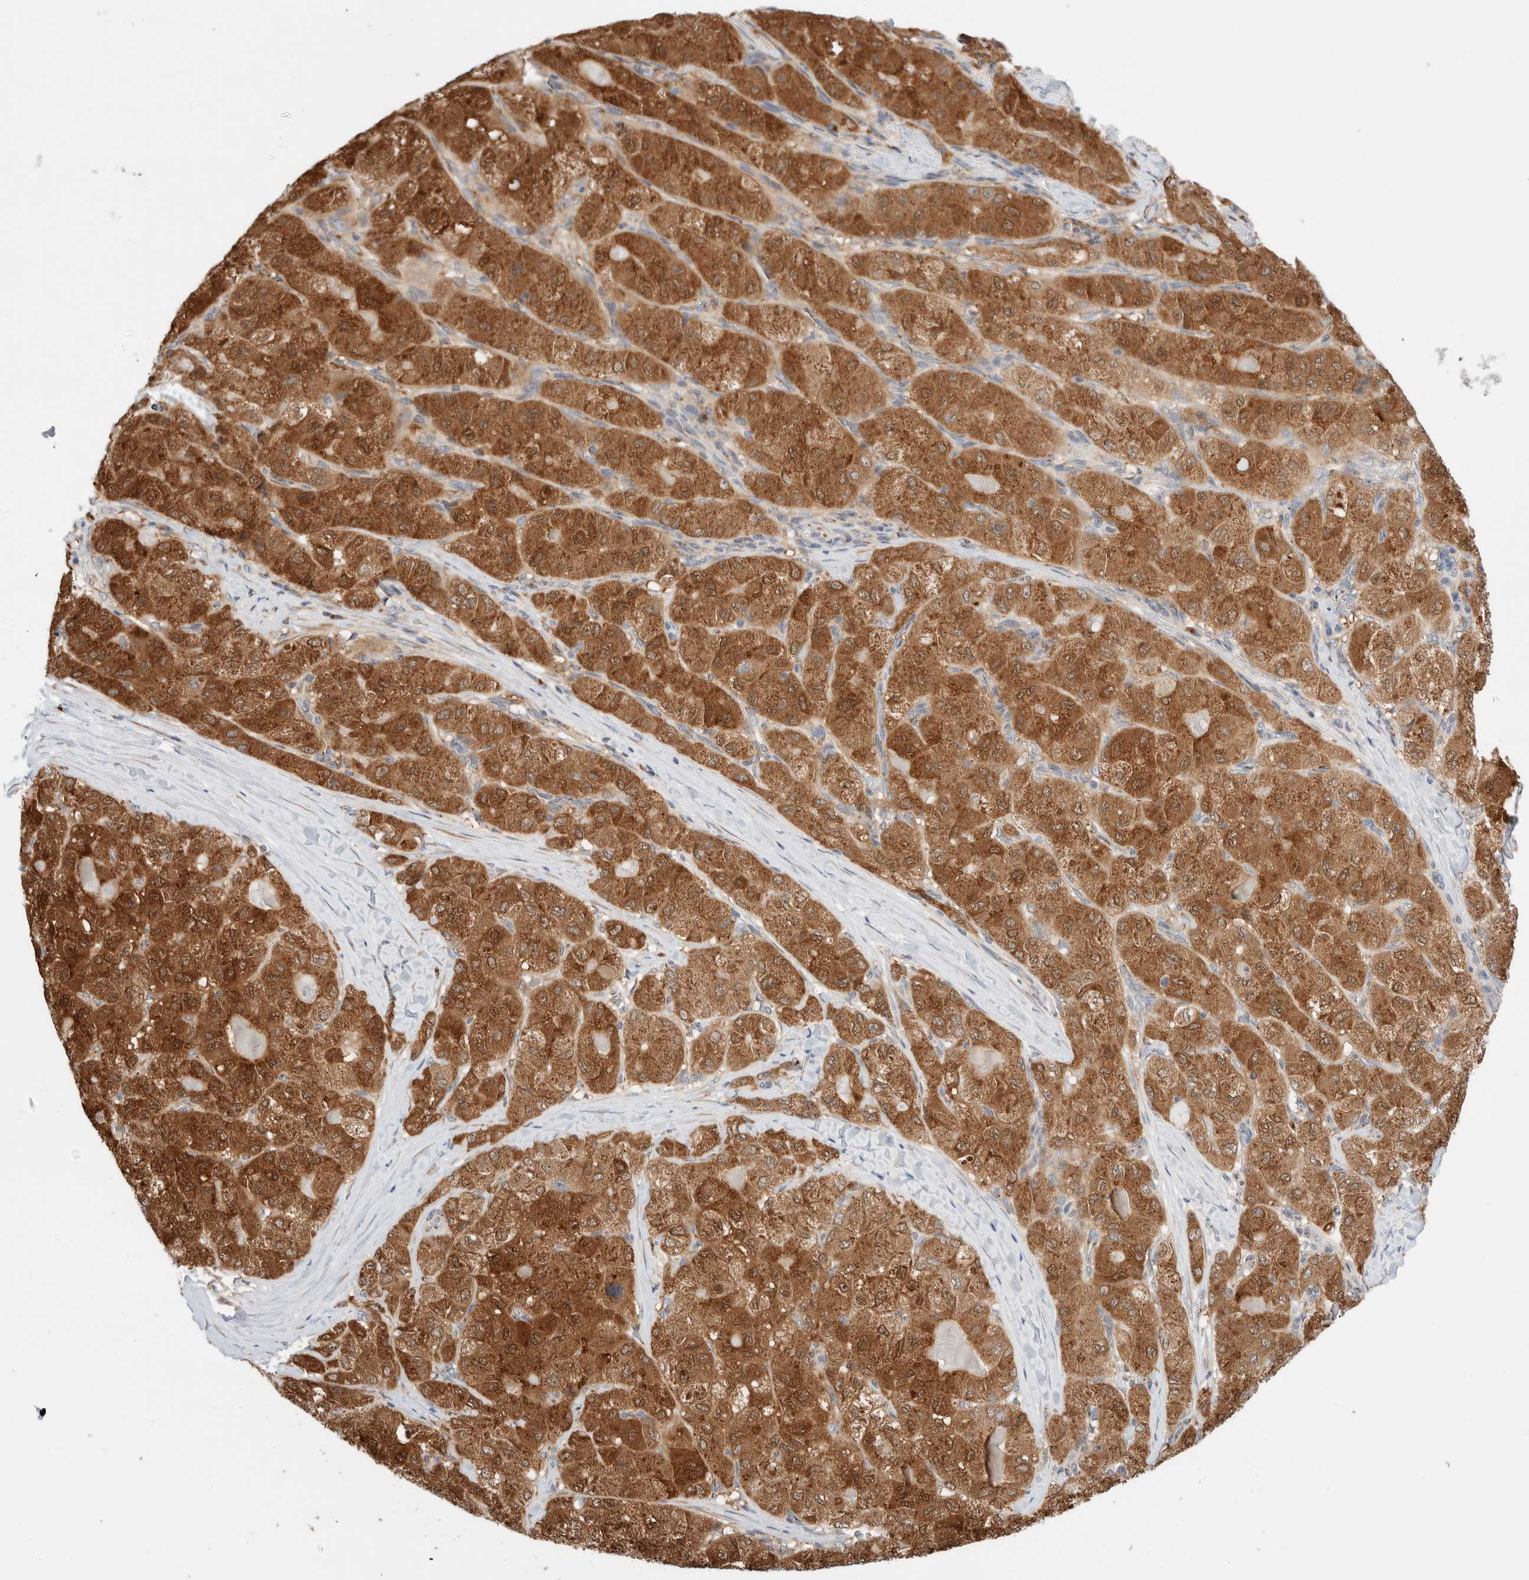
{"staining": {"intensity": "strong", "quantity": ">75%", "location": "cytoplasmic/membranous,nuclear"}, "tissue": "liver cancer", "cell_type": "Tumor cells", "image_type": "cancer", "snomed": [{"axis": "morphology", "description": "Carcinoma, Hepatocellular, NOS"}, {"axis": "topography", "description": "Liver"}], "caption": "There is high levels of strong cytoplasmic/membranous and nuclear staining in tumor cells of hepatocellular carcinoma (liver), as demonstrated by immunohistochemical staining (brown color).", "gene": "LMAN2L", "patient": {"sex": "male", "age": 80}}